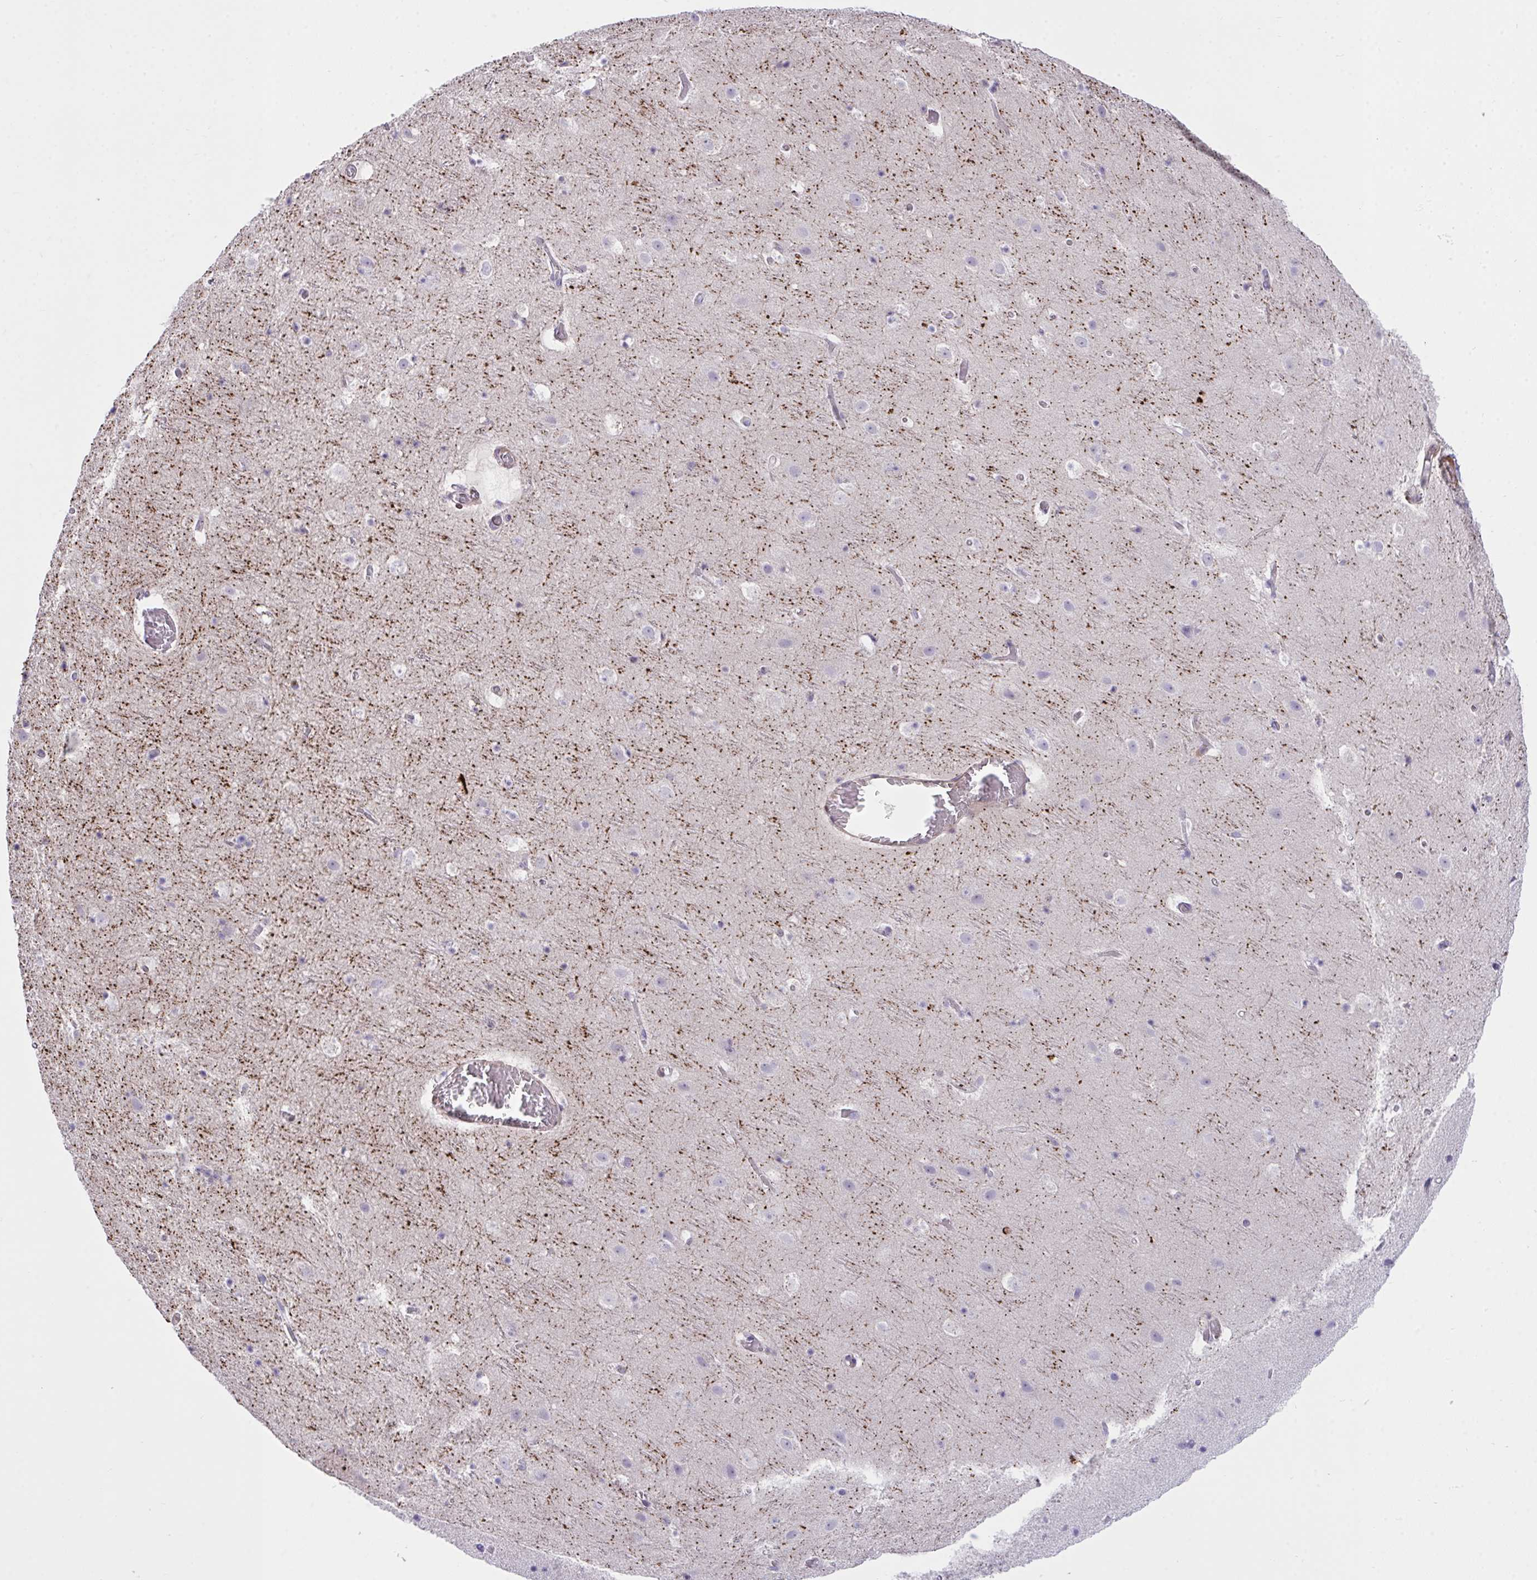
{"staining": {"intensity": "negative", "quantity": "none", "location": "none"}, "tissue": "cerebral cortex", "cell_type": "Endothelial cells", "image_type": "normal", "snomed": [{"axis": "morphology", "description": "Normal tissue, NOS"}, {"axis": "topography", "description": "Cerebral cortex"}], "caption": "Immunohistochemistry histopathology image of unremarkable cerebral cortex: human cerebral cortex stained with DAB (3,3'-diaminobenzidine) displays no significant protein staining in endothelial cells.", "gene": "PPIH", "patient": {"sex": "female", "age": 42}}